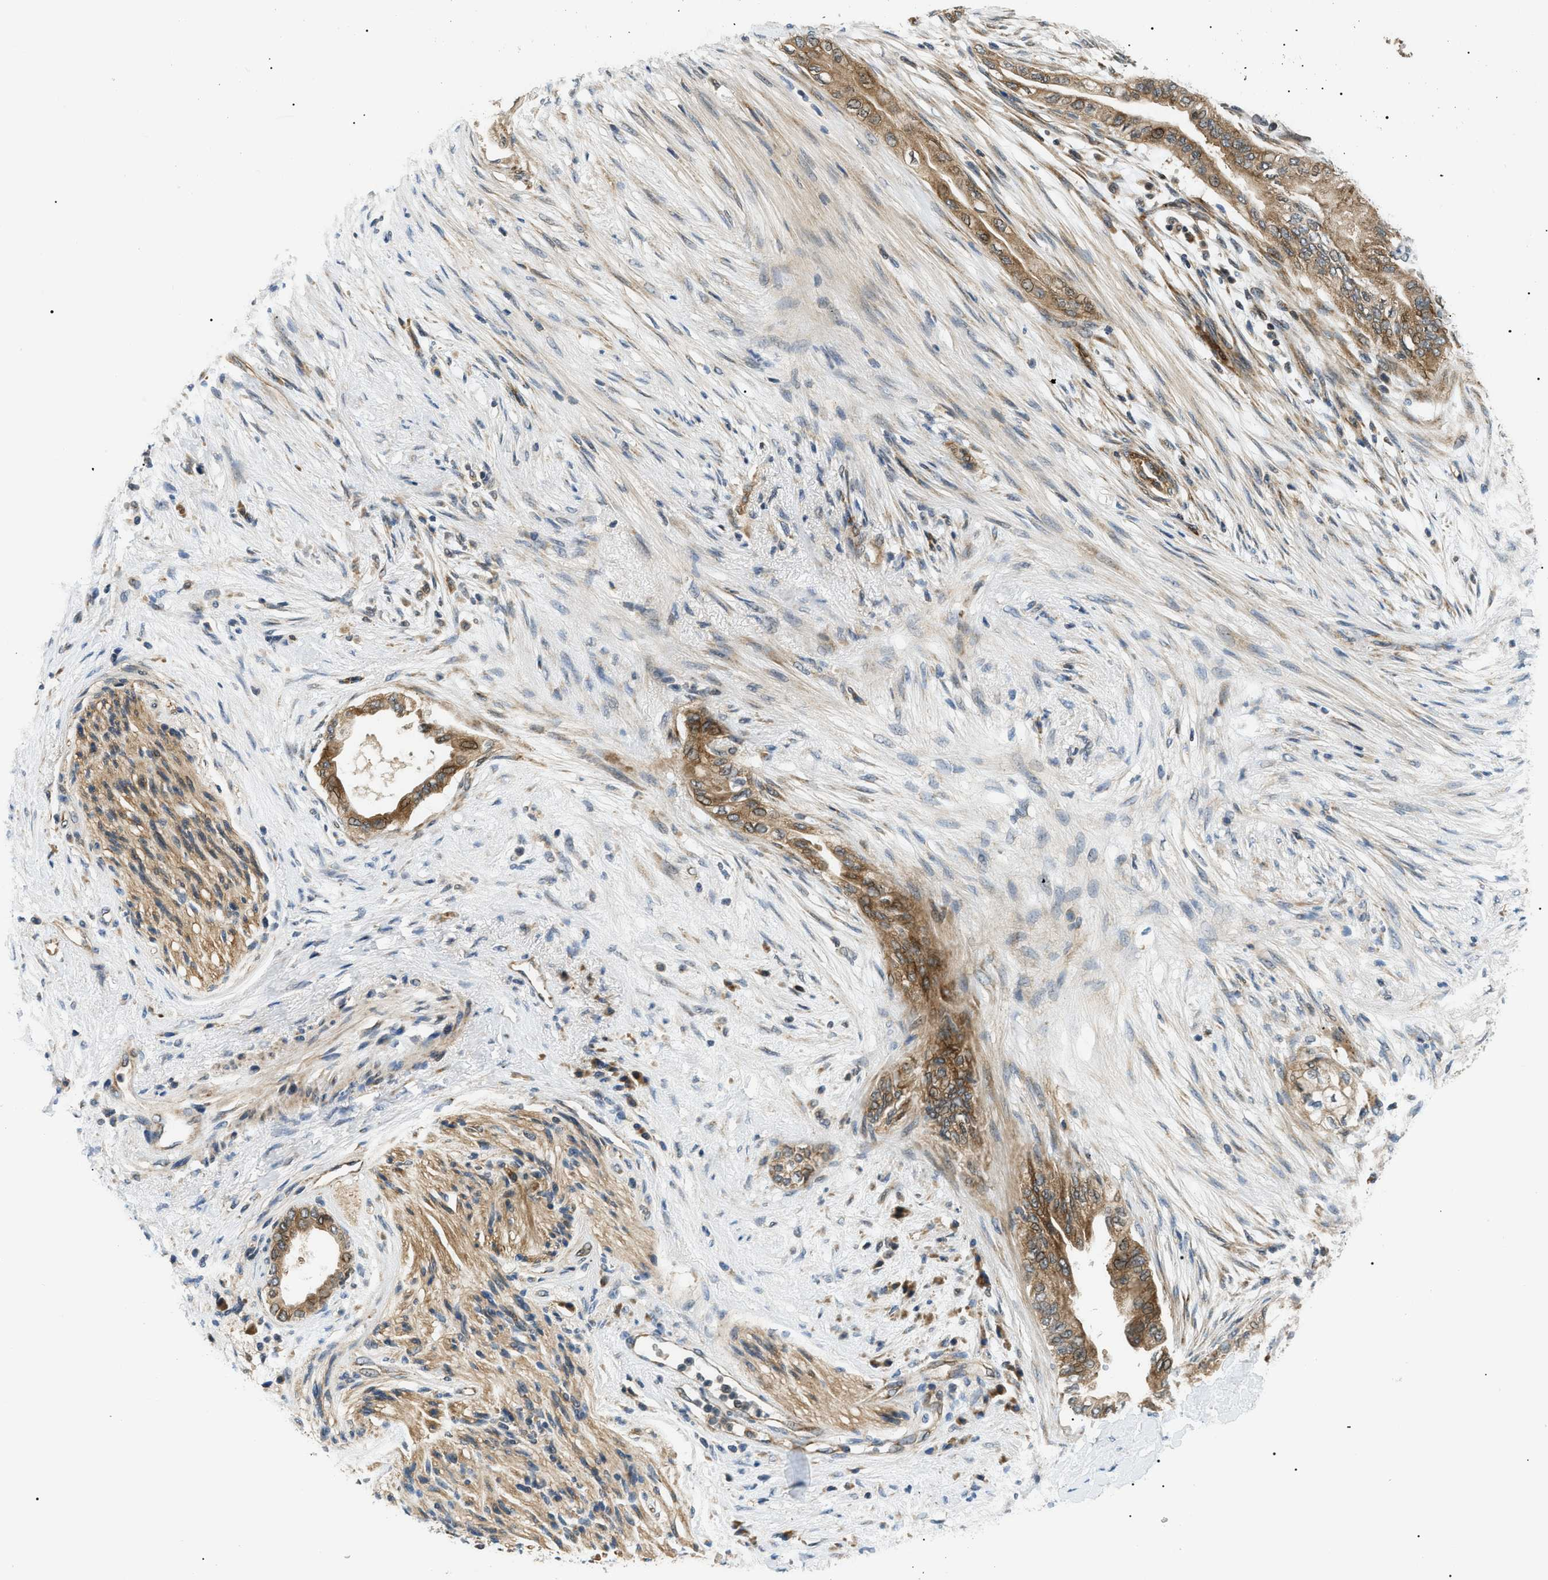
{"staining": {"intensity": "moderate", "quantity": ">75%", "location": "cytoplasmic/membranous"}, "tissue": "pancreatic cancer", "cell_type": "Tumor cells", "image_type": "cancer", "snomed": [{"axis": "morphology", "description": "Normal tissue, NOS"}, {"axis": "morphology", "description": "Adenocarcinoma, NOS"}, {"axis": "topography", "description": "Pancreas"}, {"axis": "topography", "description": "Duodenum"}], "caption": "Protein staining of adenocarcinoma (pancreatic) tissue shows moderate cytoplasmic/membranous expression in approximately >75% of tumor cells.", "gene": "SRPK1", "patient": {"sex": "female", "age": 60}}